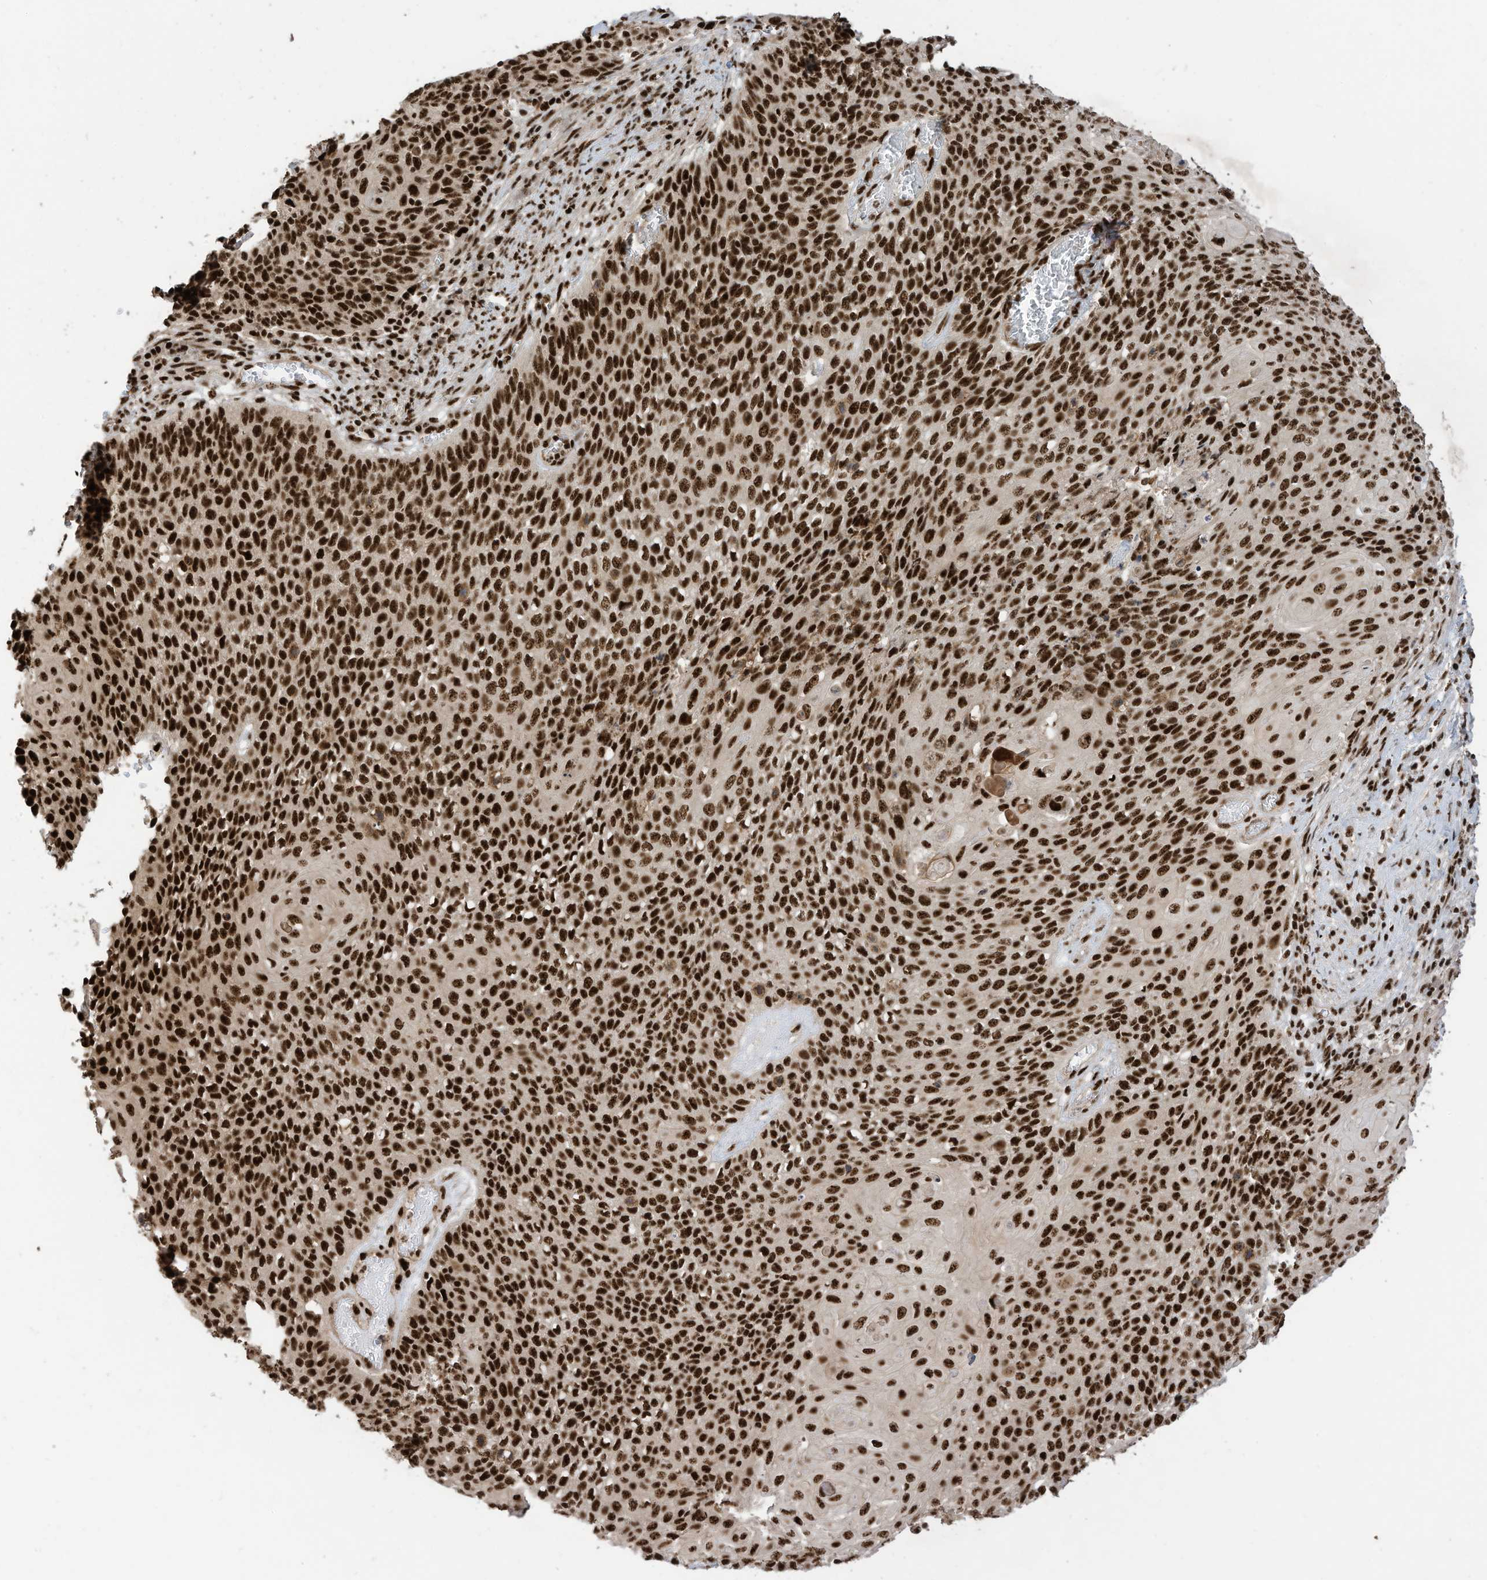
{"staining": {"intensity": "strong", "quantity": ">75%", "location": "nuclear"}, "tissue": "cervical cancer", "cell_type": "Tumor cells", "image_type": "cancer", "snomed": [{"axis": "morphology", "description": "Squamous cell carcinoma, NOS"}, {"axis": "topography", "description": "Cervix"}], "caption": "This image exhibits IHC staining of human cervical cancer, with high strong nuclear staining in about >75% of tumor cells.", "gene": "SF3A3", "patient": {"sex": "female", "age": 39}}